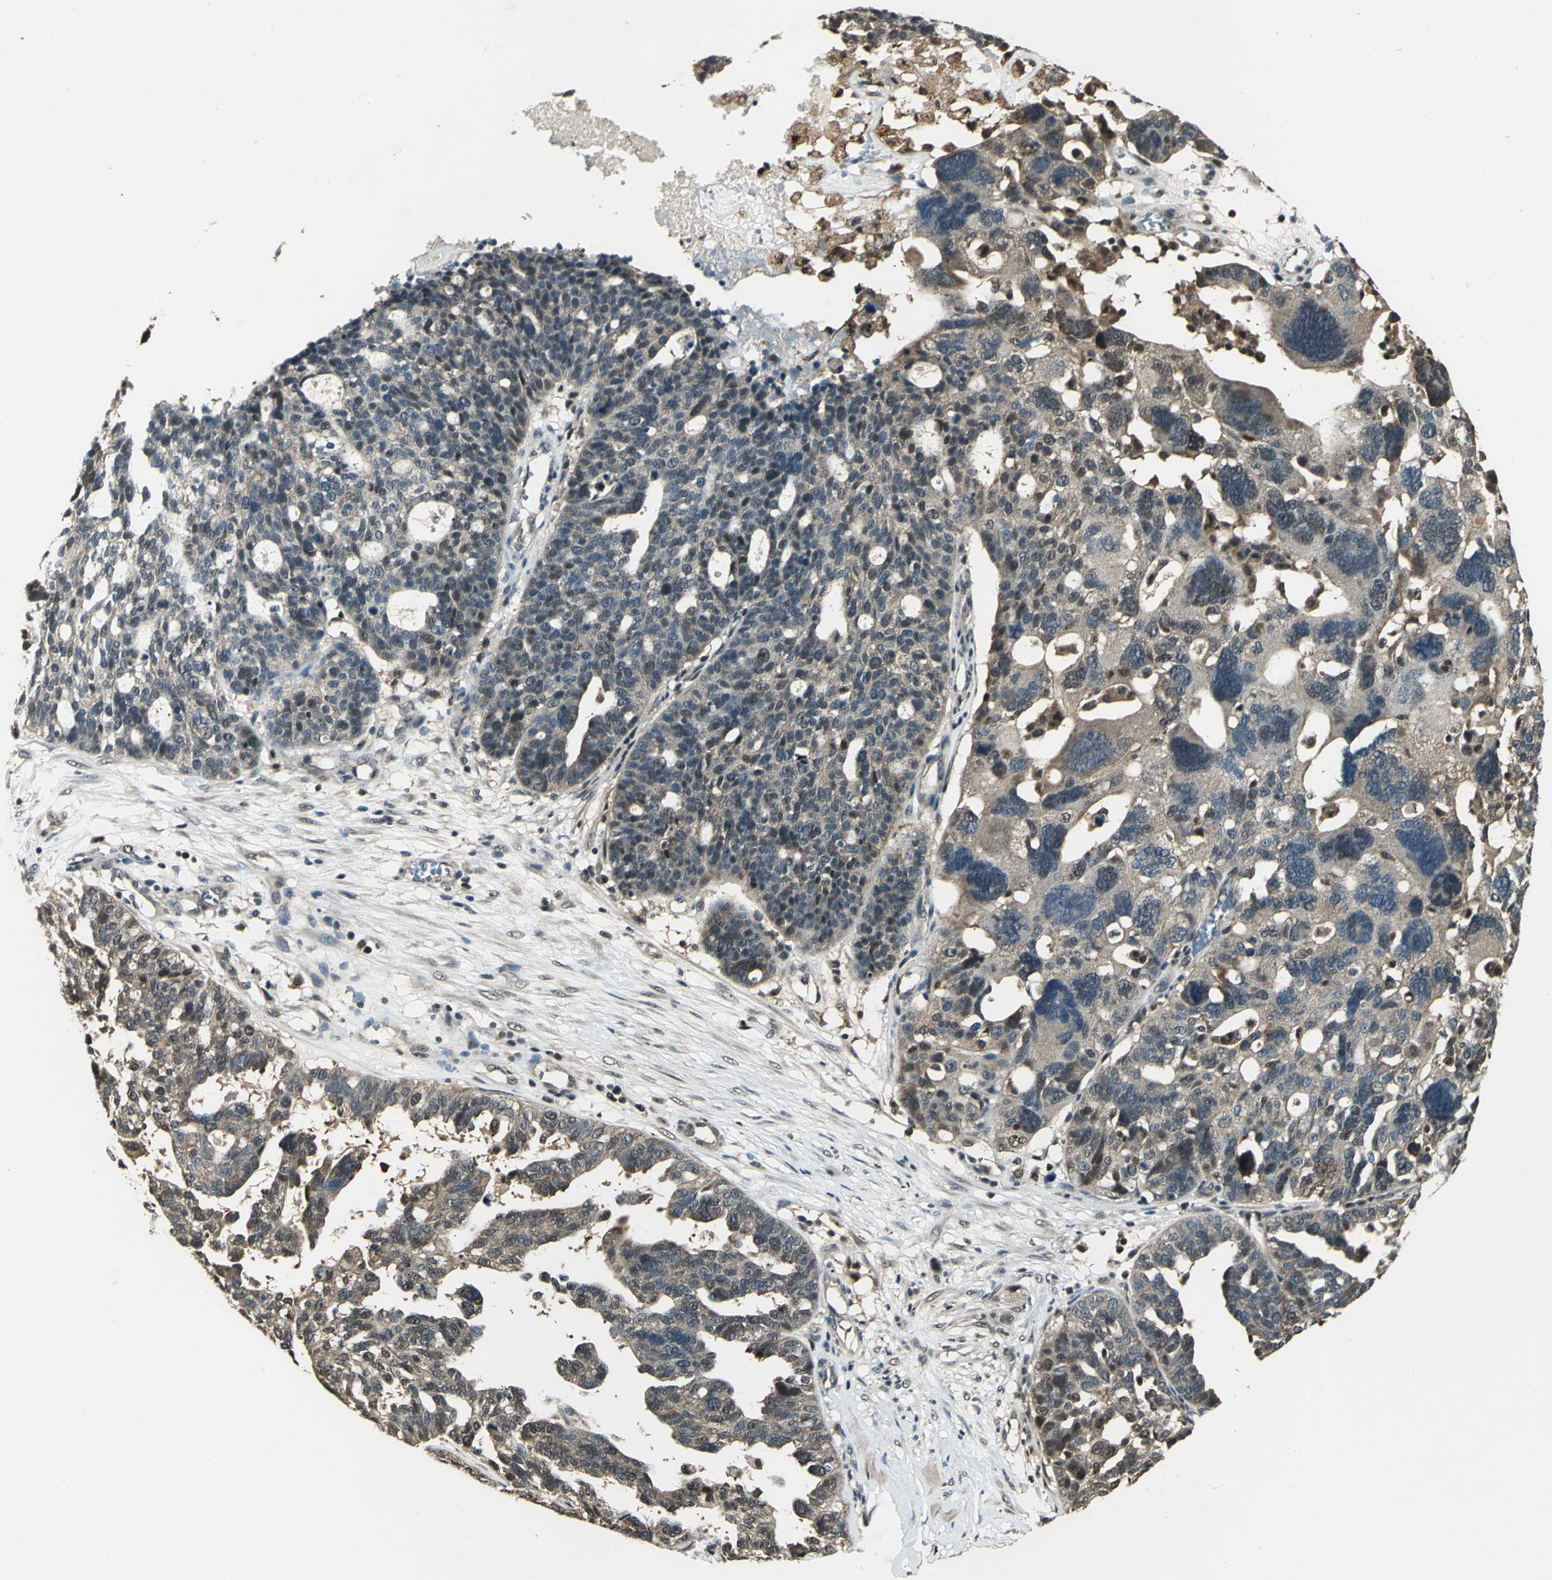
{"staining": {"intensity": "moderate", "quantity": "25%-75%", "location": "cytoplasmic/membranous,nuclear"}, "tissue": "ovarian cancer", "cell_type": "Tumor cells", "image_type": "cancer", "snomed": [{"axis": "morphology", "description": "Cystadenocarcinoma, serous, NOS"}, {"axis": "topography", "description": "Ovary"}], "caption": "Protein expression analysis of ovarian serous cystadenocarcinoma shows moderate cytoplasmic/membranous and nuclear staining in approximately 25%-75% of tumor cells.", "gene": "PPP1R13L", "patient": {"sex": "female", "age": 59}}